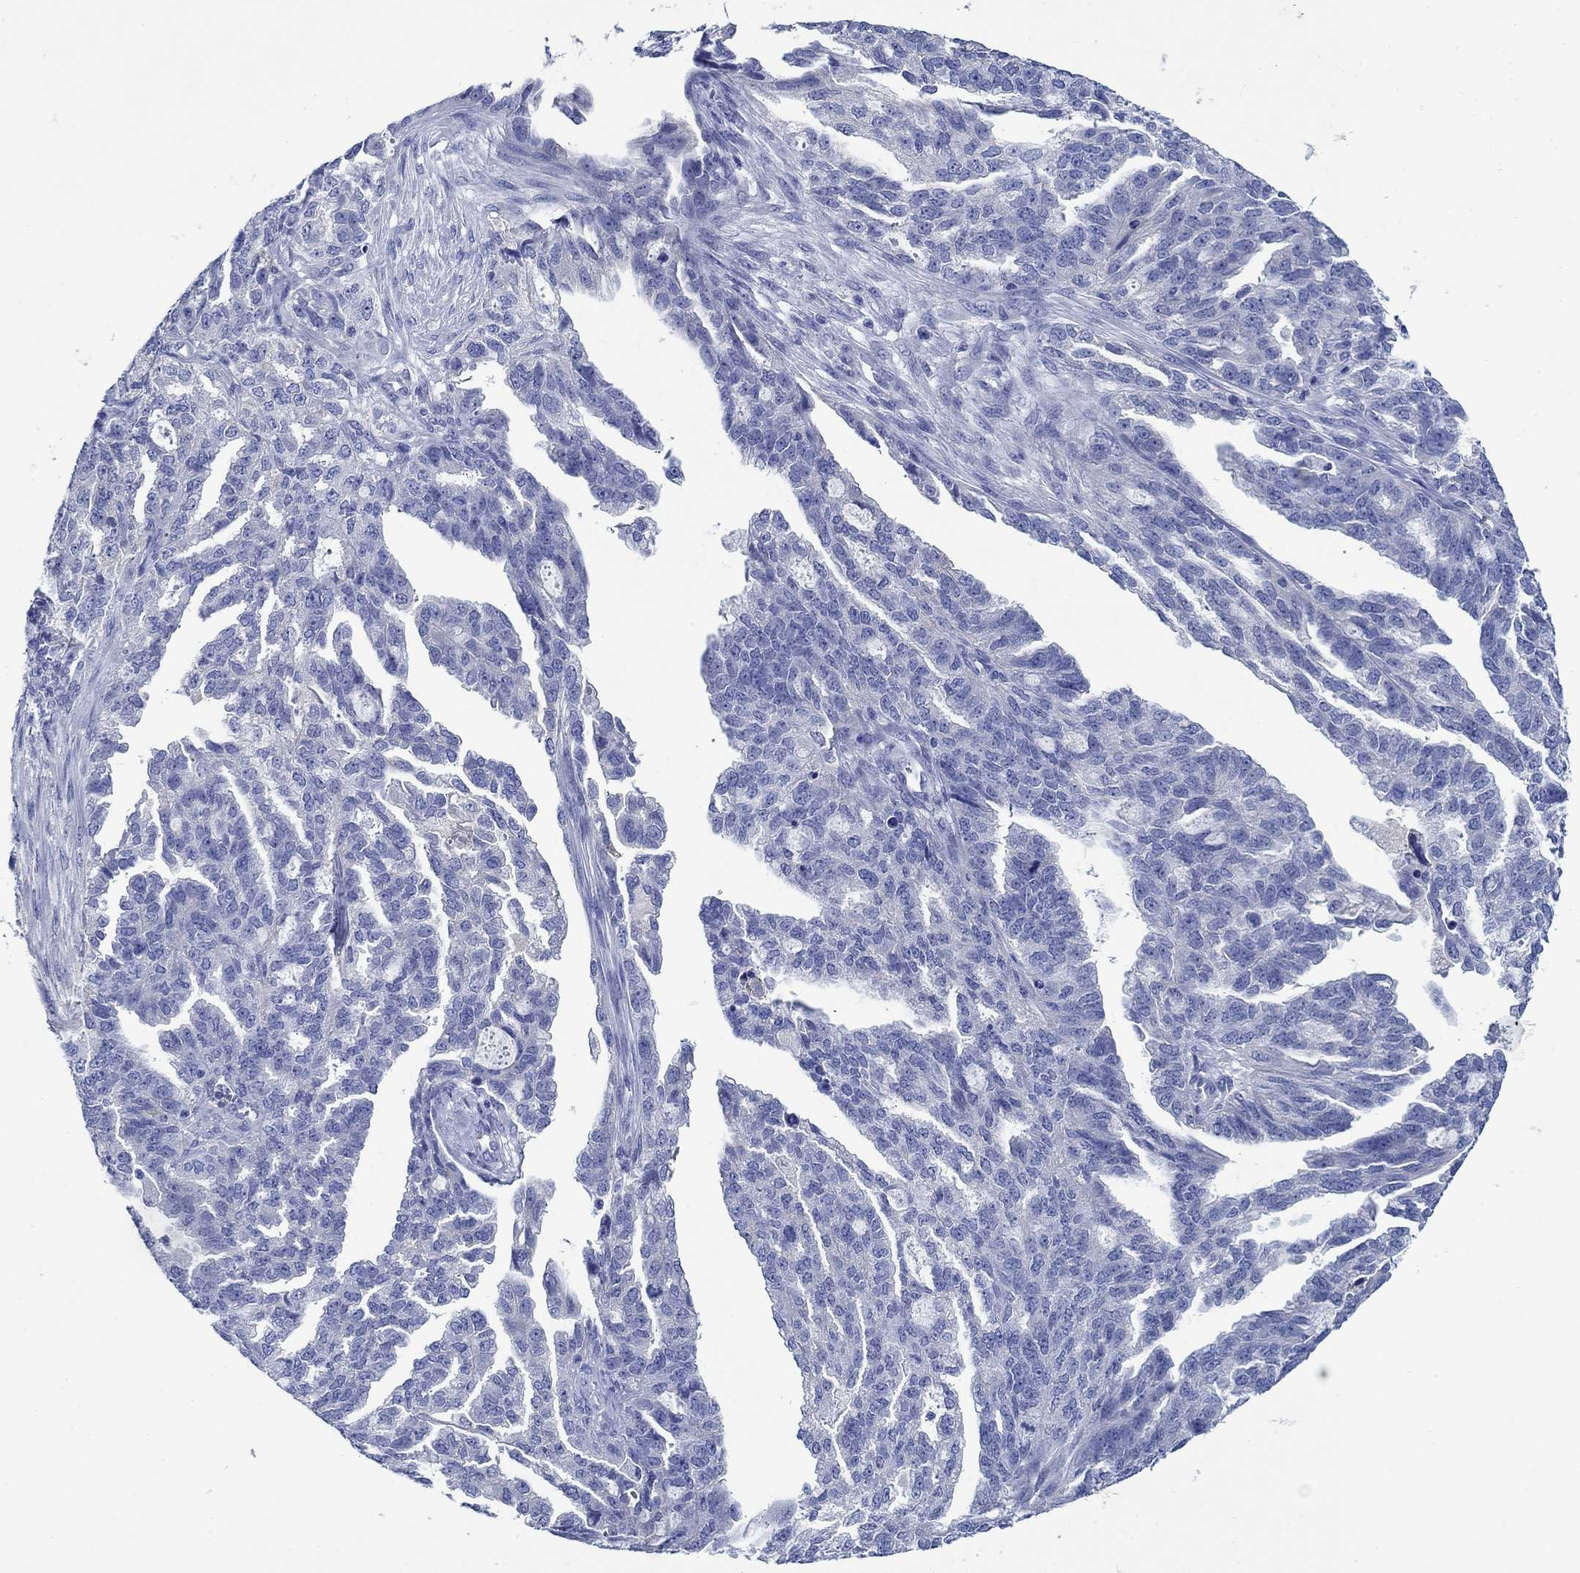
{"staining": {"intensity": "negative", "quantity": "none", "location": "none"}, "tissue": "ovarian cancer", "cell_type": "Tumor cells", "image_type": "cancer", "snomed": [{"axis": "morphology", "description": "Cystadenocarcinoma, serous, NOS"}, {"axis": "topography", "description": "Ovary"}], "caption": "This is an IHC micrograph of human serous cystadenocarcinoma (ovarian). There is no positivity in tumor cells.", "gene": "TRIM16", "patient": {"sex": "female", "age": 51}}